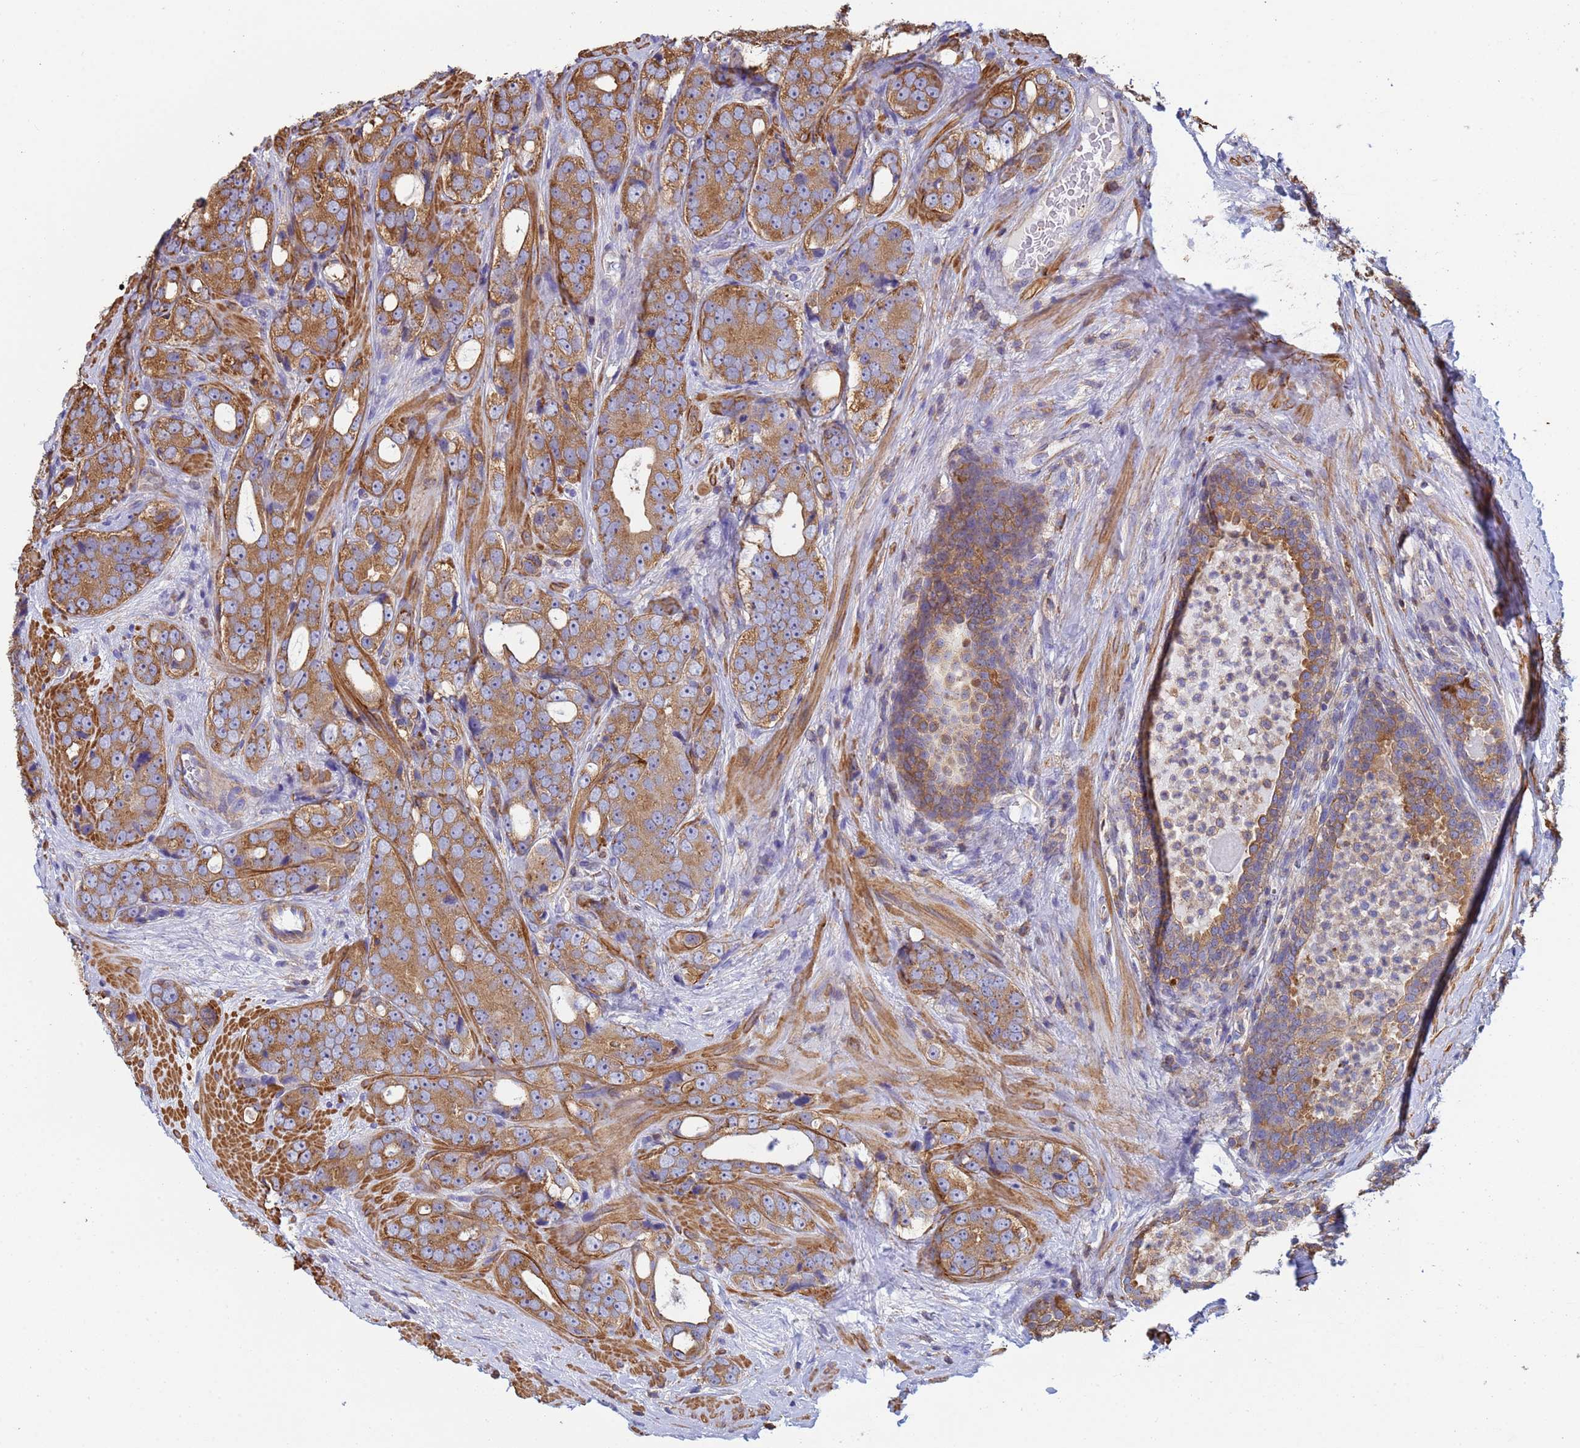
{"staining": {"intensity": "strong", "quantity": ">75%", "location": "cytoplasmic/membranous"}, "tissue": "prostate cancer", "cell_type": "Tumor cells", "image_type": "cancer", "snomed": [{"axis": "morphology", "description": "Adenocarcinoma, High grade"}, {"axis": "topography", "description": "Prostate"}], "caption": "Human prostate cancer stained for a protein (brown) reveals strong cytoplasmic/membranous positive positivity in approximately >75% of tumor cells.", "gene": "ZNG1B", "patient": {"sex": "male", "age": 56}}